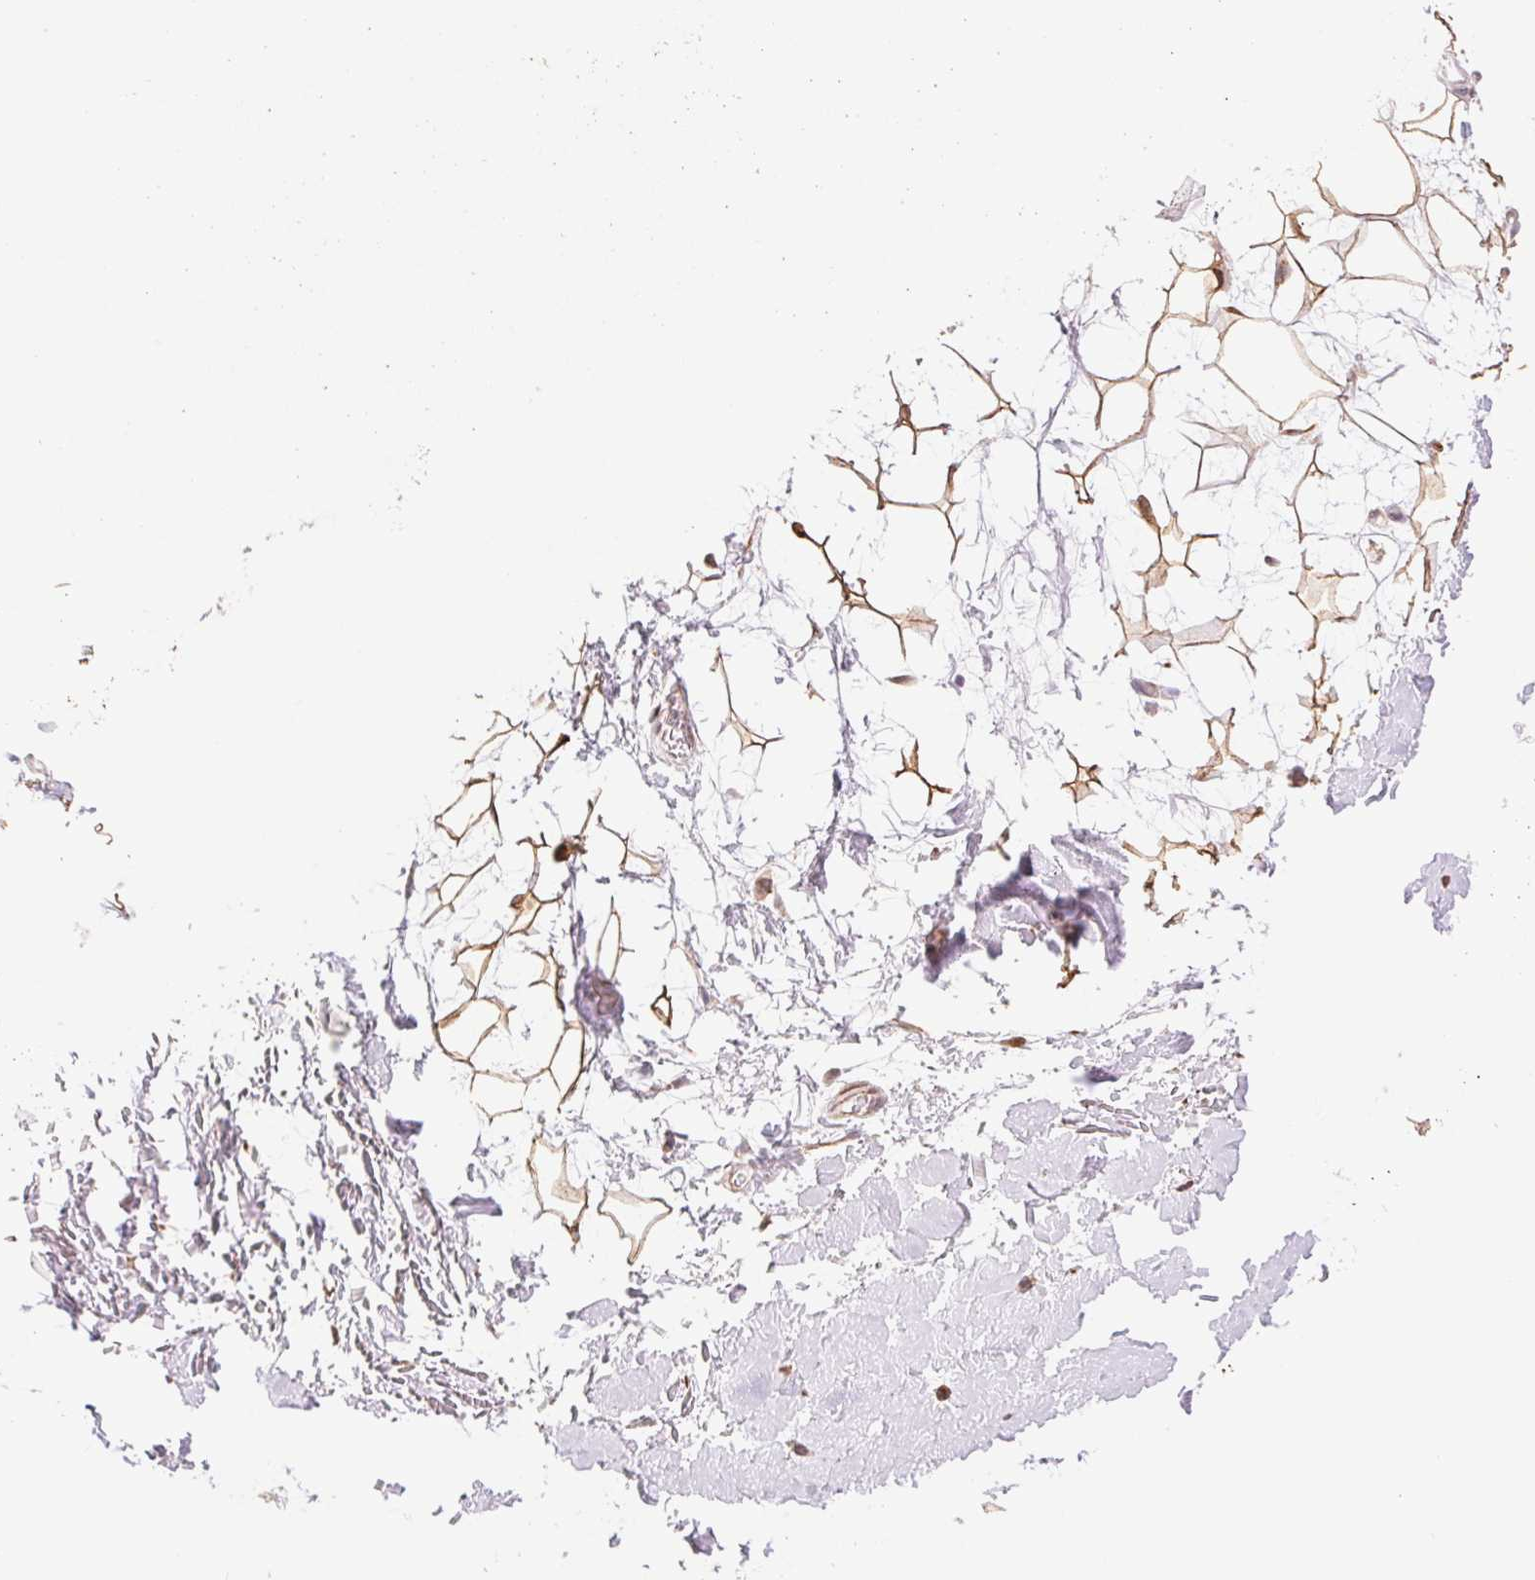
{"staining": {"intensity": "moderate", "quantity": ">75%", "location": "cytoplasmic/membranous"}, "tissue": "adipose tissue", "cell_type": "Adipocytes", "image_type": "normal", "snomed": [{"axis": "morphology", "description": "Normal tissue, NOS"}, {"axis": "topography", "description": "Anal"}, {"axis": "topography", "description": "Peripheral nerve tissue"}], "caption": "Moderate cytoplasmic/membranous protein staining is appreciated in approximately >75% of adipocytes in adipose tissue.", "gene": "GYG2", "patient": {"sex": "male", "age": 78}}